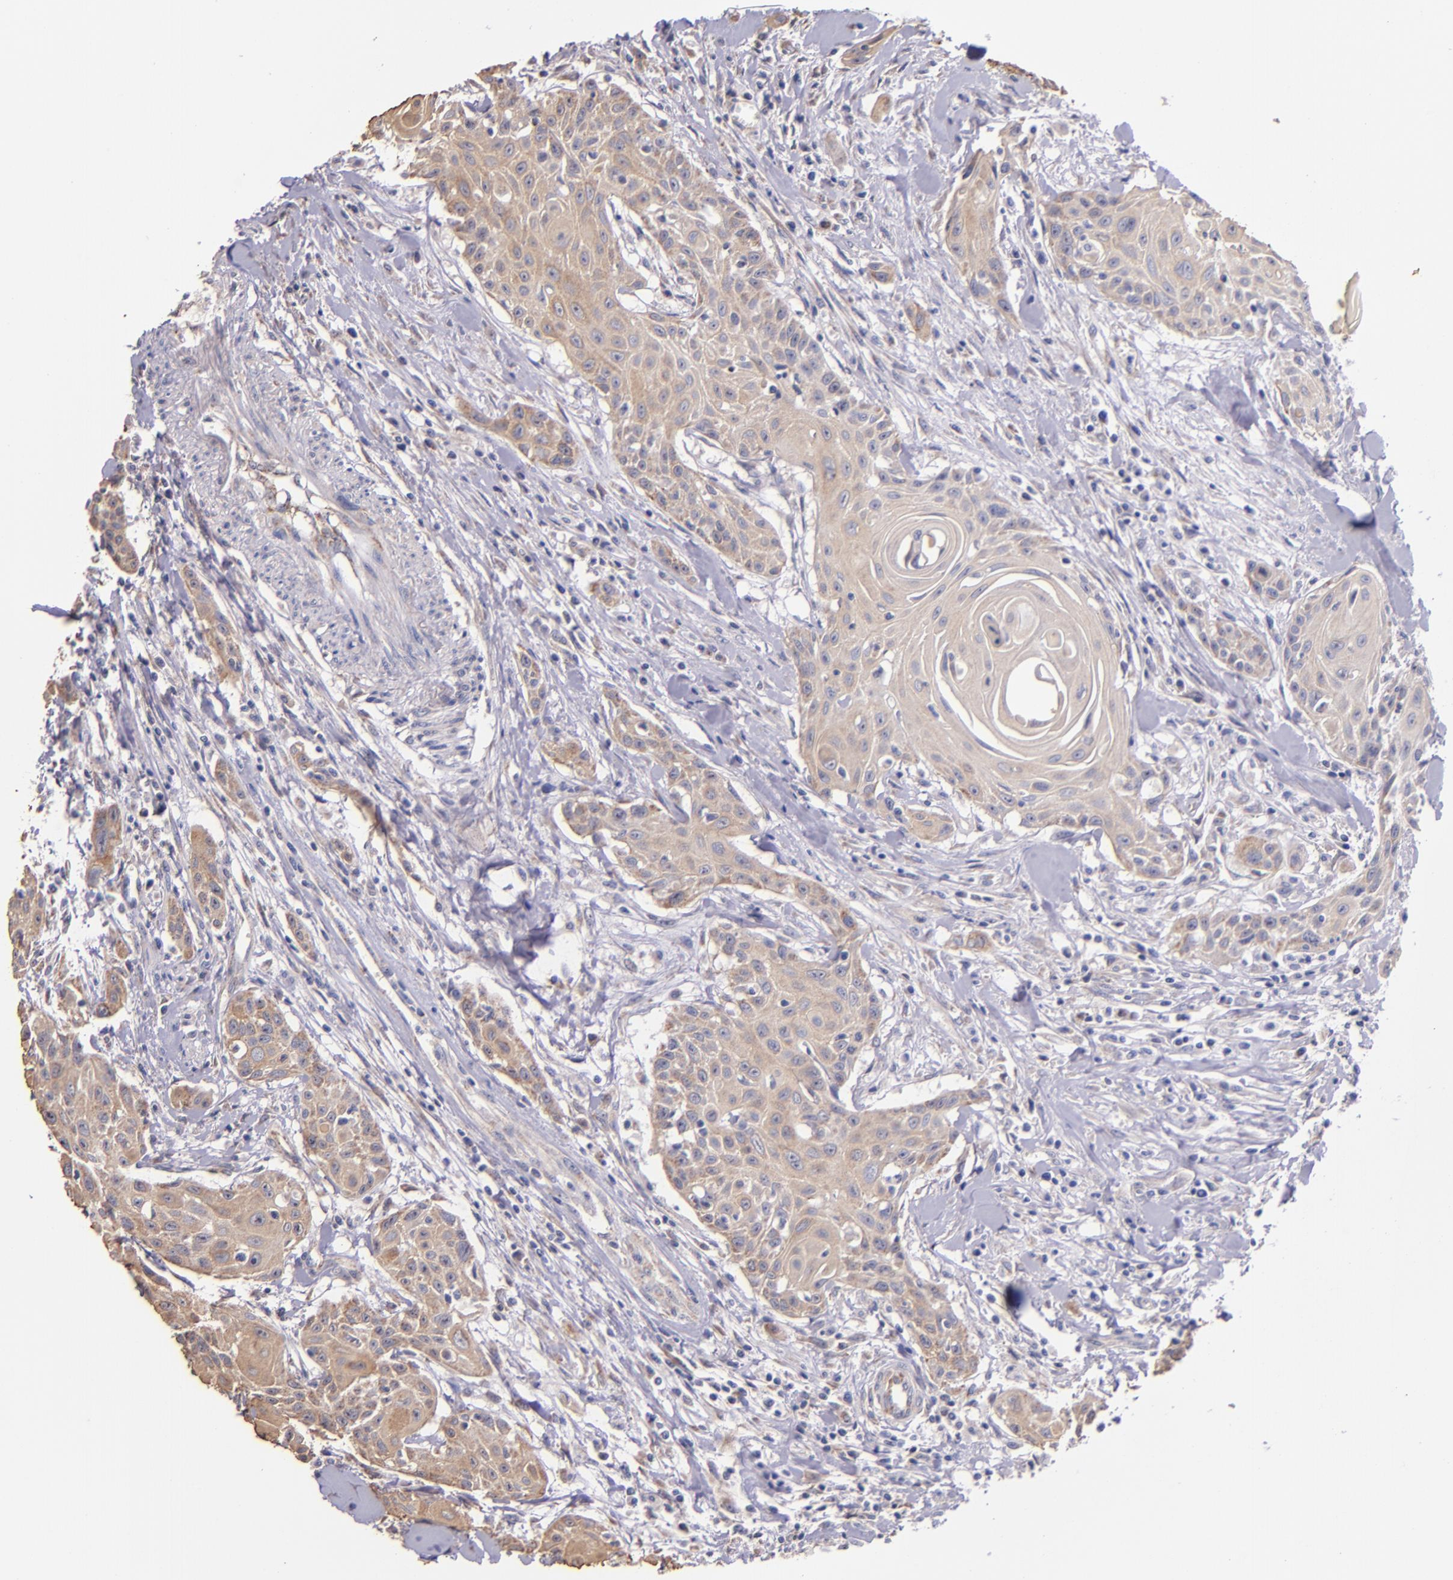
{"staining": {"intensity": "weak", "quantity": ">75%", "location": "cytoplasmic/membranous"}, "tissue": "head and neck cancer", "cell_type": "Tumor cells", "image_type": "cancer", "snomed": [{"axis": "morphology", "description": "Squamous cell carcinoma, NOS"}, {"axis": "morphology", "description": "Squamous cell carcinoma, metastatic, NOS"}, {"axis": "topography", "description": "Lymph node"}, {"axis": "topography", "description": "Salivary gland"}, {"axis": "topography", "description": "Head-Neck"}], "caption": "This micrograph shows immunohistochemistry staining of human head and neck squamous cell carcinoma, with low weak cytoplasmic/membranous positivity in about >75% of tumor cells.", "gene": "SHC1", "patient": {"sex": "female", "age": 74}}